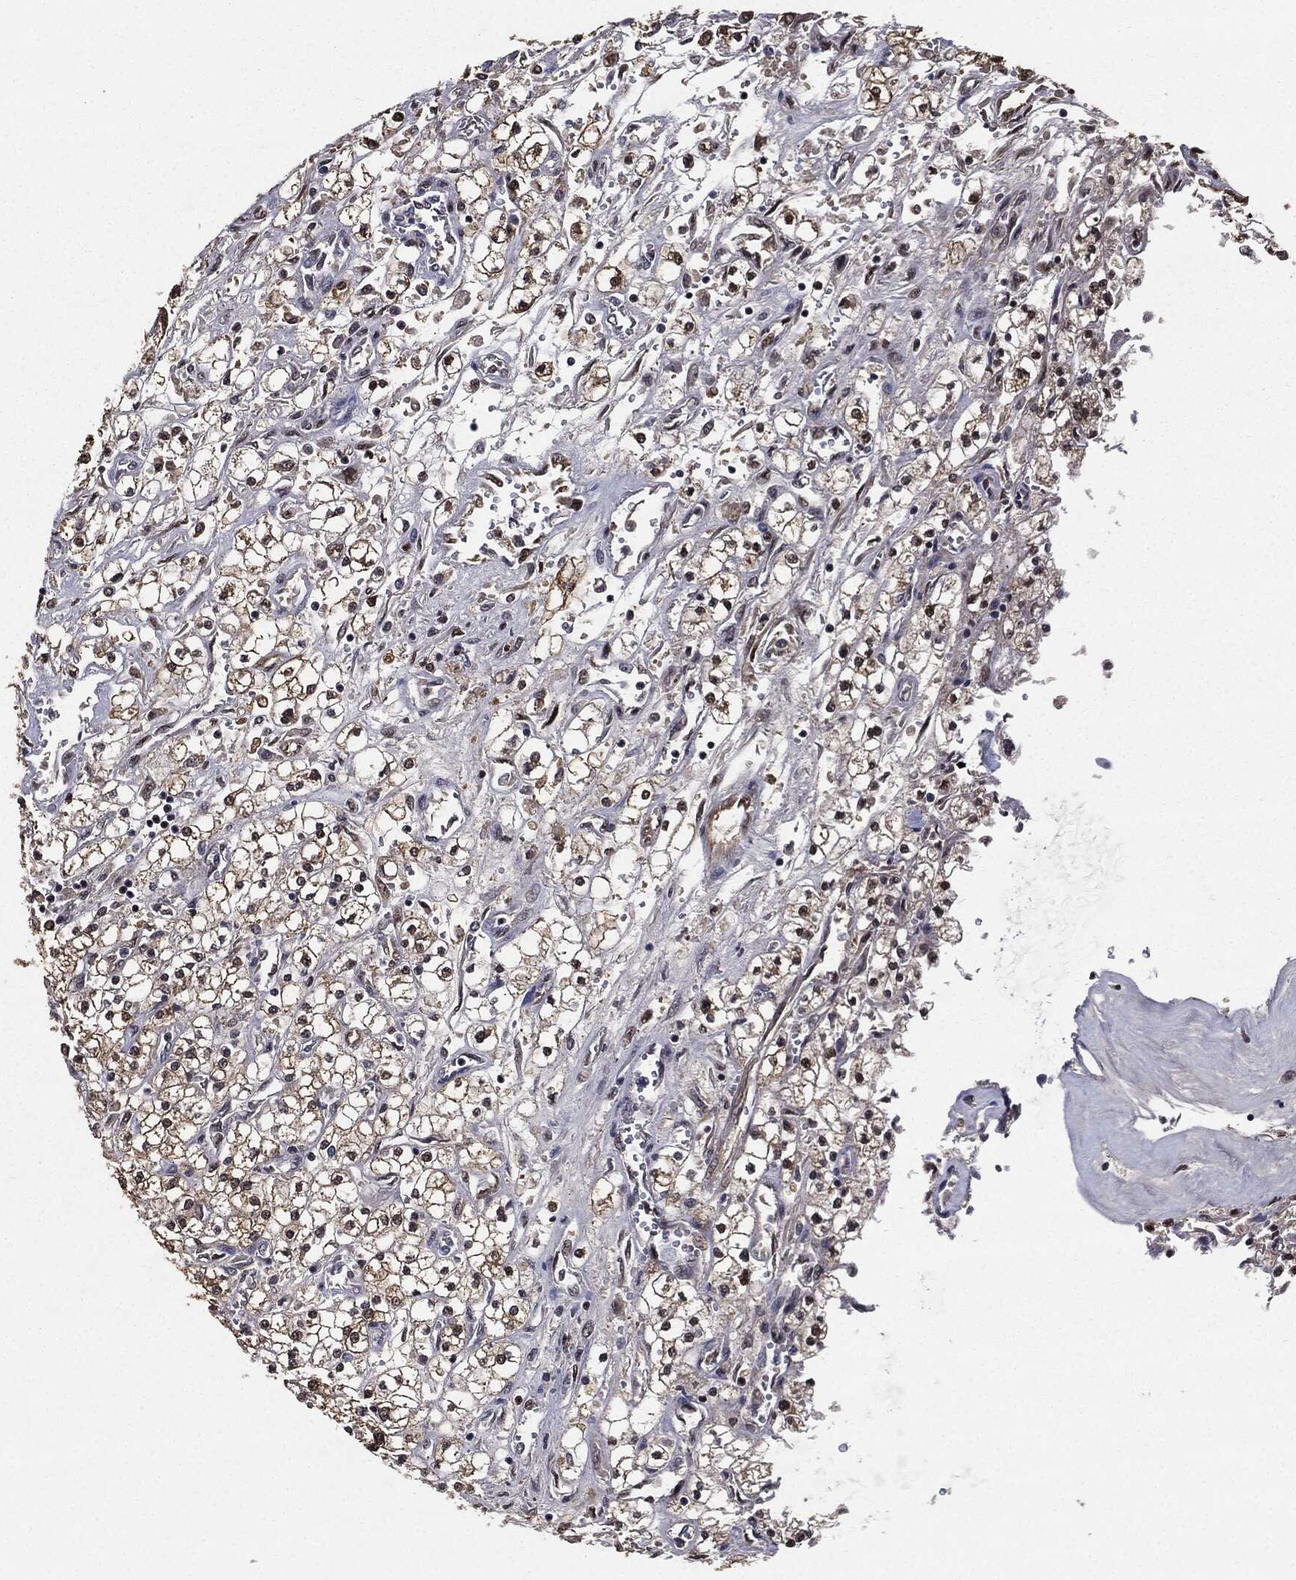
{"staining": {"intensity": "strong", "quantity": "25%-75%", "location": "nuclear"}, "tissue": "renal cancer", "cell_type": "Tumor cells", "image_type": "cancer", "snomed": [{"axis": "morphology", "description": "Adenocarcinoma, NOS"}, {"axis": "topography", "description": "Kidney"}], "caption": "Tumor cells display high levels of strong nuclear positivity in about 25%-75% of cells in renal cancer (adenocarcinoma).", "gene": "JUN", "patient": {"sex": "male", "age": 80}}